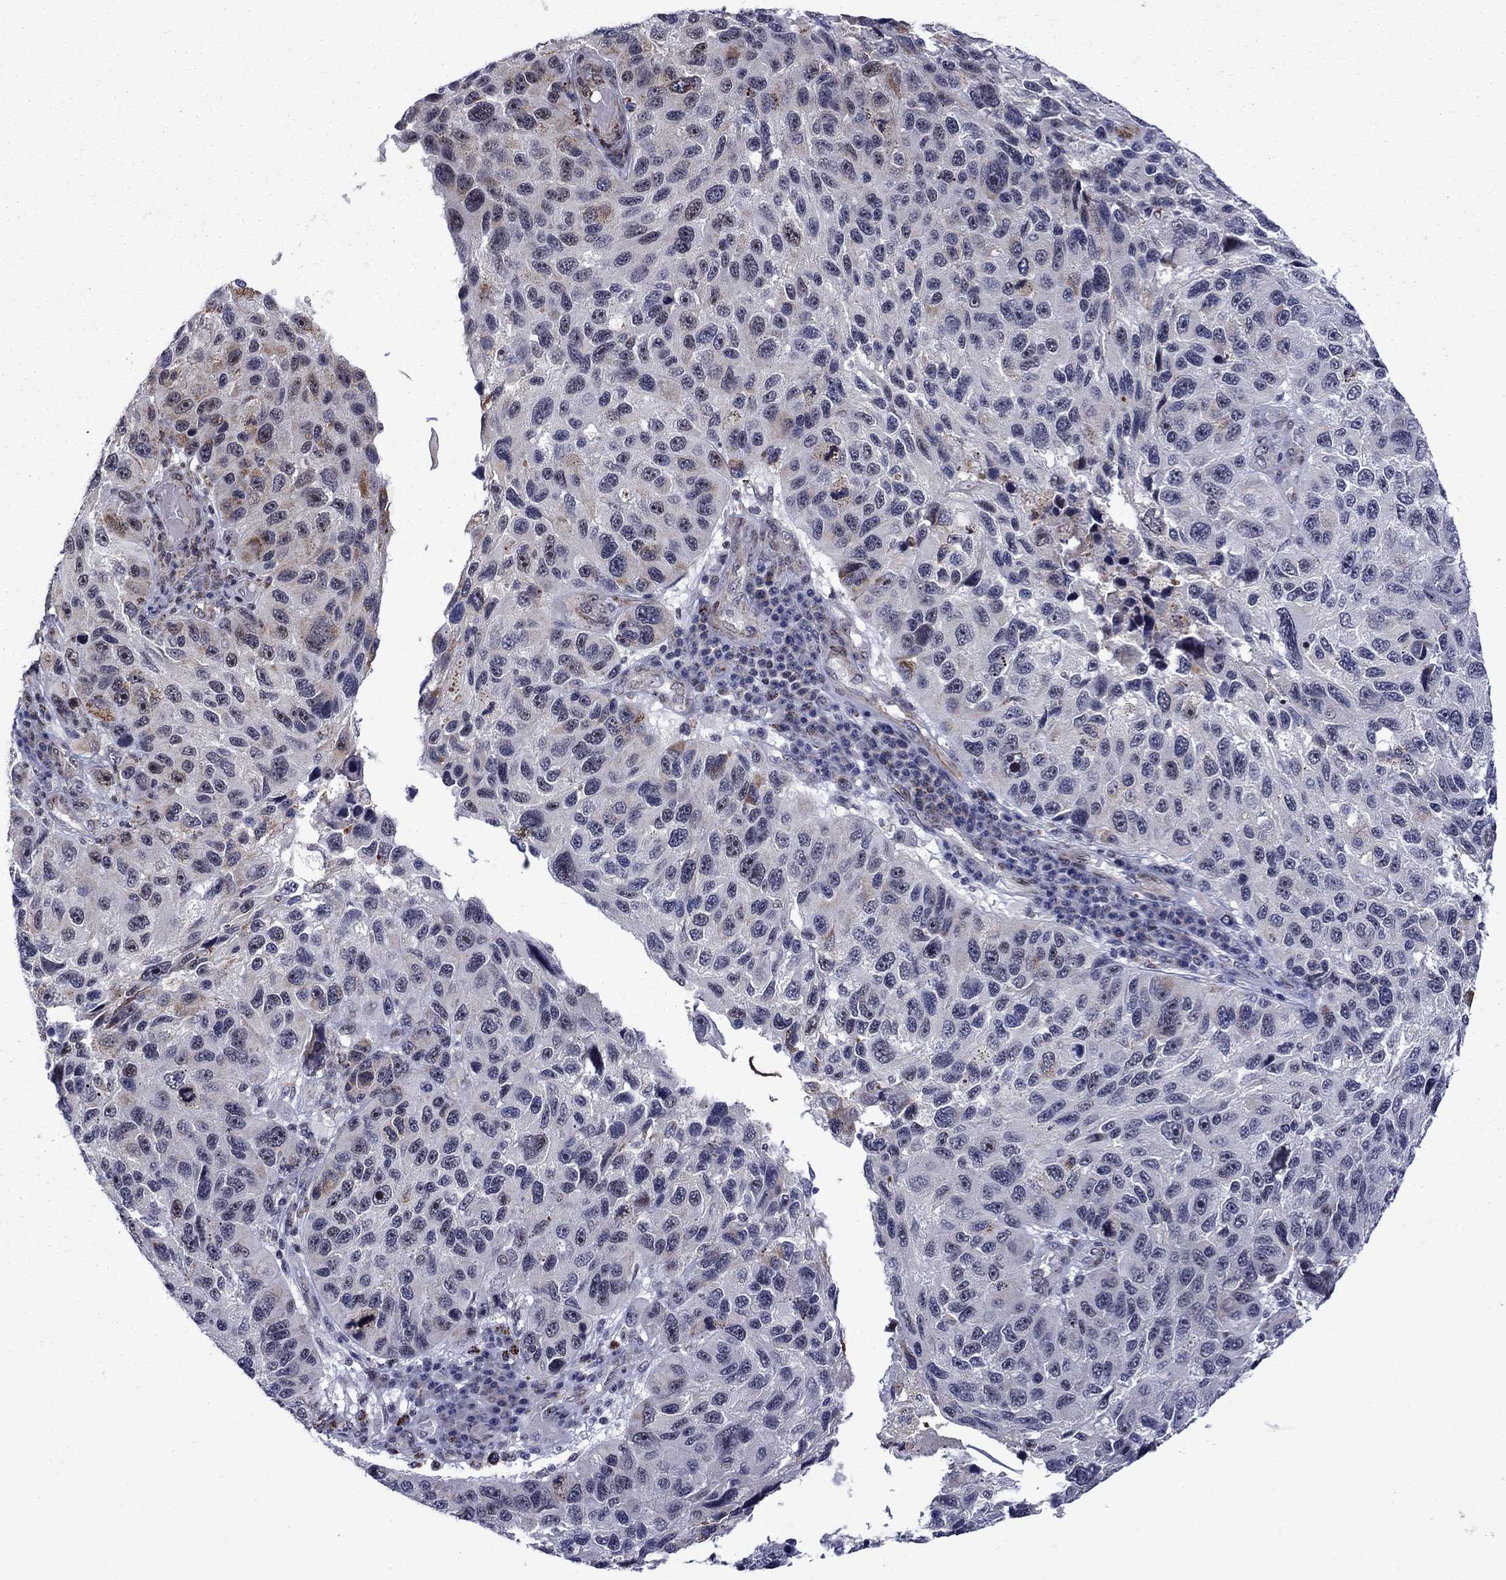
{"staining": {"intensity": "strong", "quantity": "<25%", "location": "nuclear"}, "tissue": "melanoma", "cell_type": "Tumor cells", "image_type": "cancer", "snomed": [{"axis": "morphology", "description": "Malignant melanoma, NOS"}, {"axis": "topography", "description": "Skin"}], "caption": "High-magnification brightfield microscopy of melanoma stained with DAB (brown) and counterstained with hematoxylin (blue). tumor cells exhibit strong nuclear positivity is seen in approximately<25% of cells.", "gene": "SURF2", "patient": {"sex": "male", "age": 53}}